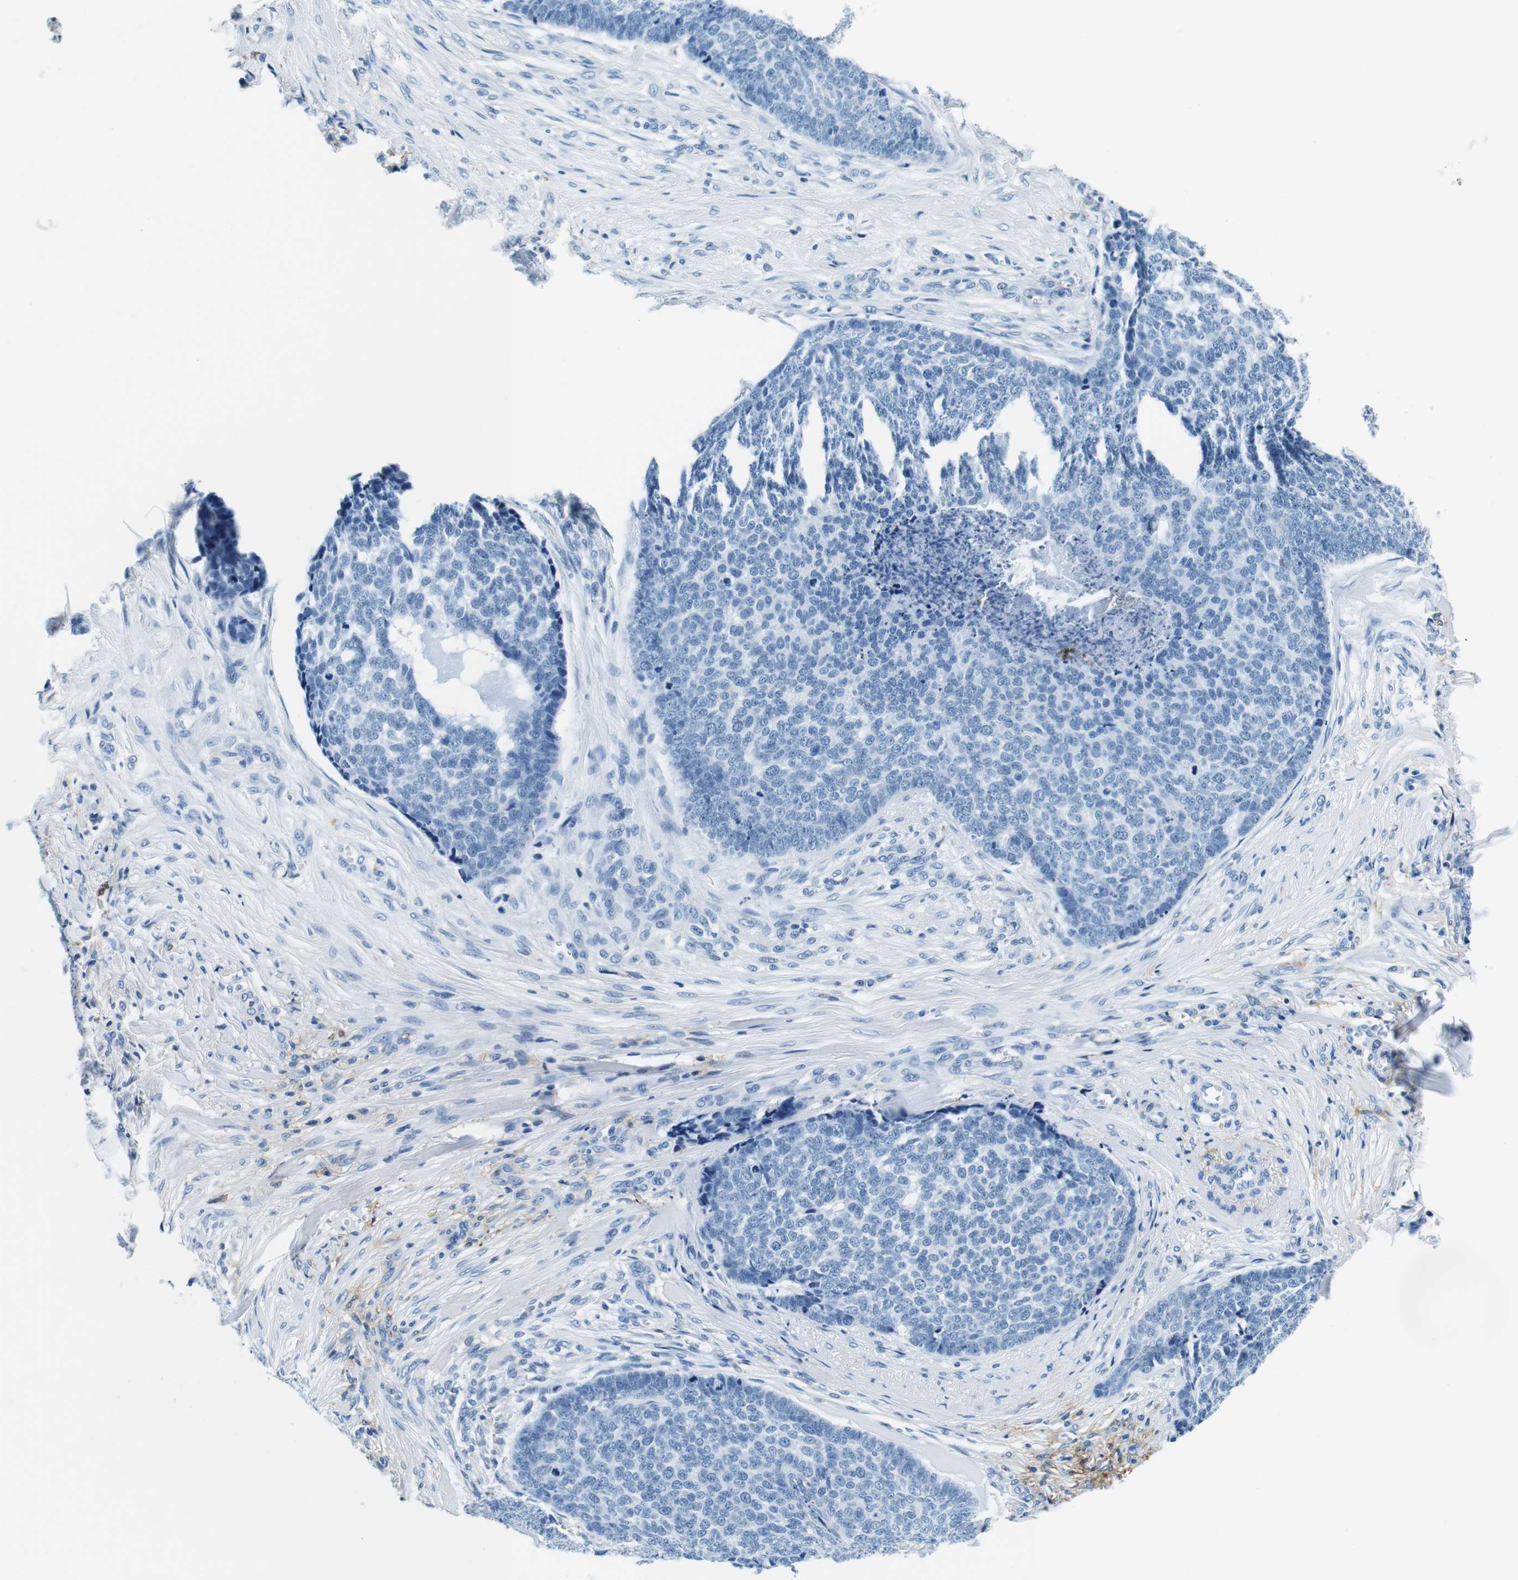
{"staining": {"intensity": "negative", "quantity": "none", "location": "none"}, "tissue": "skin cancer", "cell_type": "Tumor cells", "image_type": "cancer", "snomed": [{"axis": "morphology", "description": "Basal cell carcinoma"}, {"axis": "topography", "description": "Skin"}], "caption": "The immunohistochemistry micrograph has no significant positivity in tumor cells of basal cell carcinoma (skin) tissue.", "gene": "HLA-DRB1", "patient": {"sex": "male", "age": 84}}